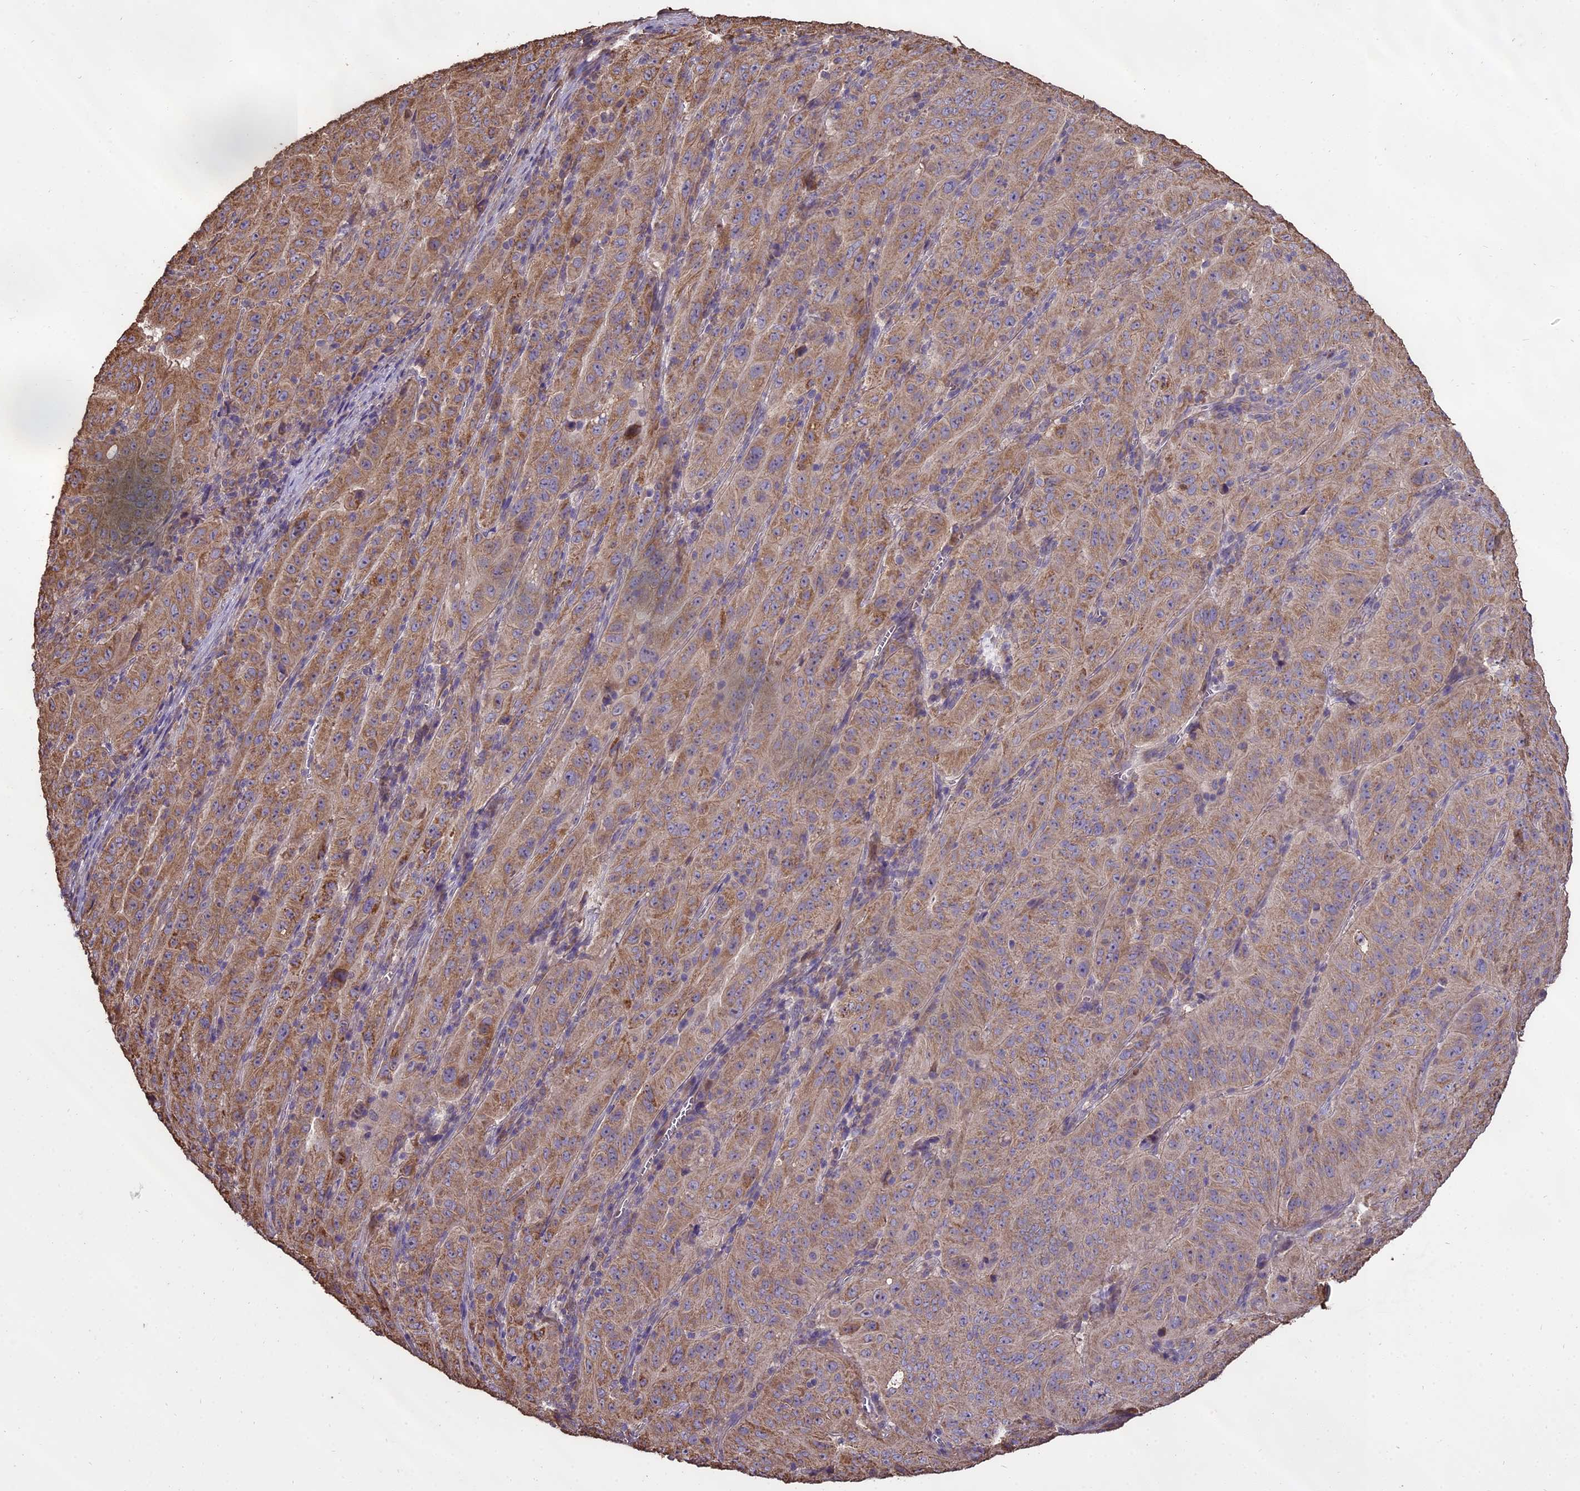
{"staining": {"intensity": "moderate", "quantity": "25%-75%", "location": "cytoplasmic/membranous"}, "tissue": "pancreatic cancer", "cell_type": "Tumor cells", "image_type": "cancer", "snomed": [{"axis": "morphology", "description": "Adenocarcinoma, NOS"}, {"axis": "topography", "description": "Pancreas"}], "caption": "DAB (3,3'-diaminobenzidine) immunohistochemical staining of human adenocarcinoma (pancreatic) exhibits moderate cytoplasmic/membranous protein expression in about 25%-75% of tumor cells. The staining was performed using DAB (3,3'-diaminobenzidine) to visualize the protein expression in brown, while the nuclei were stained in blue with hematoxylin (Magnification: 20x).", "gene": "PGPEP1L", "patient": {"sex": "male", "age": 63}}